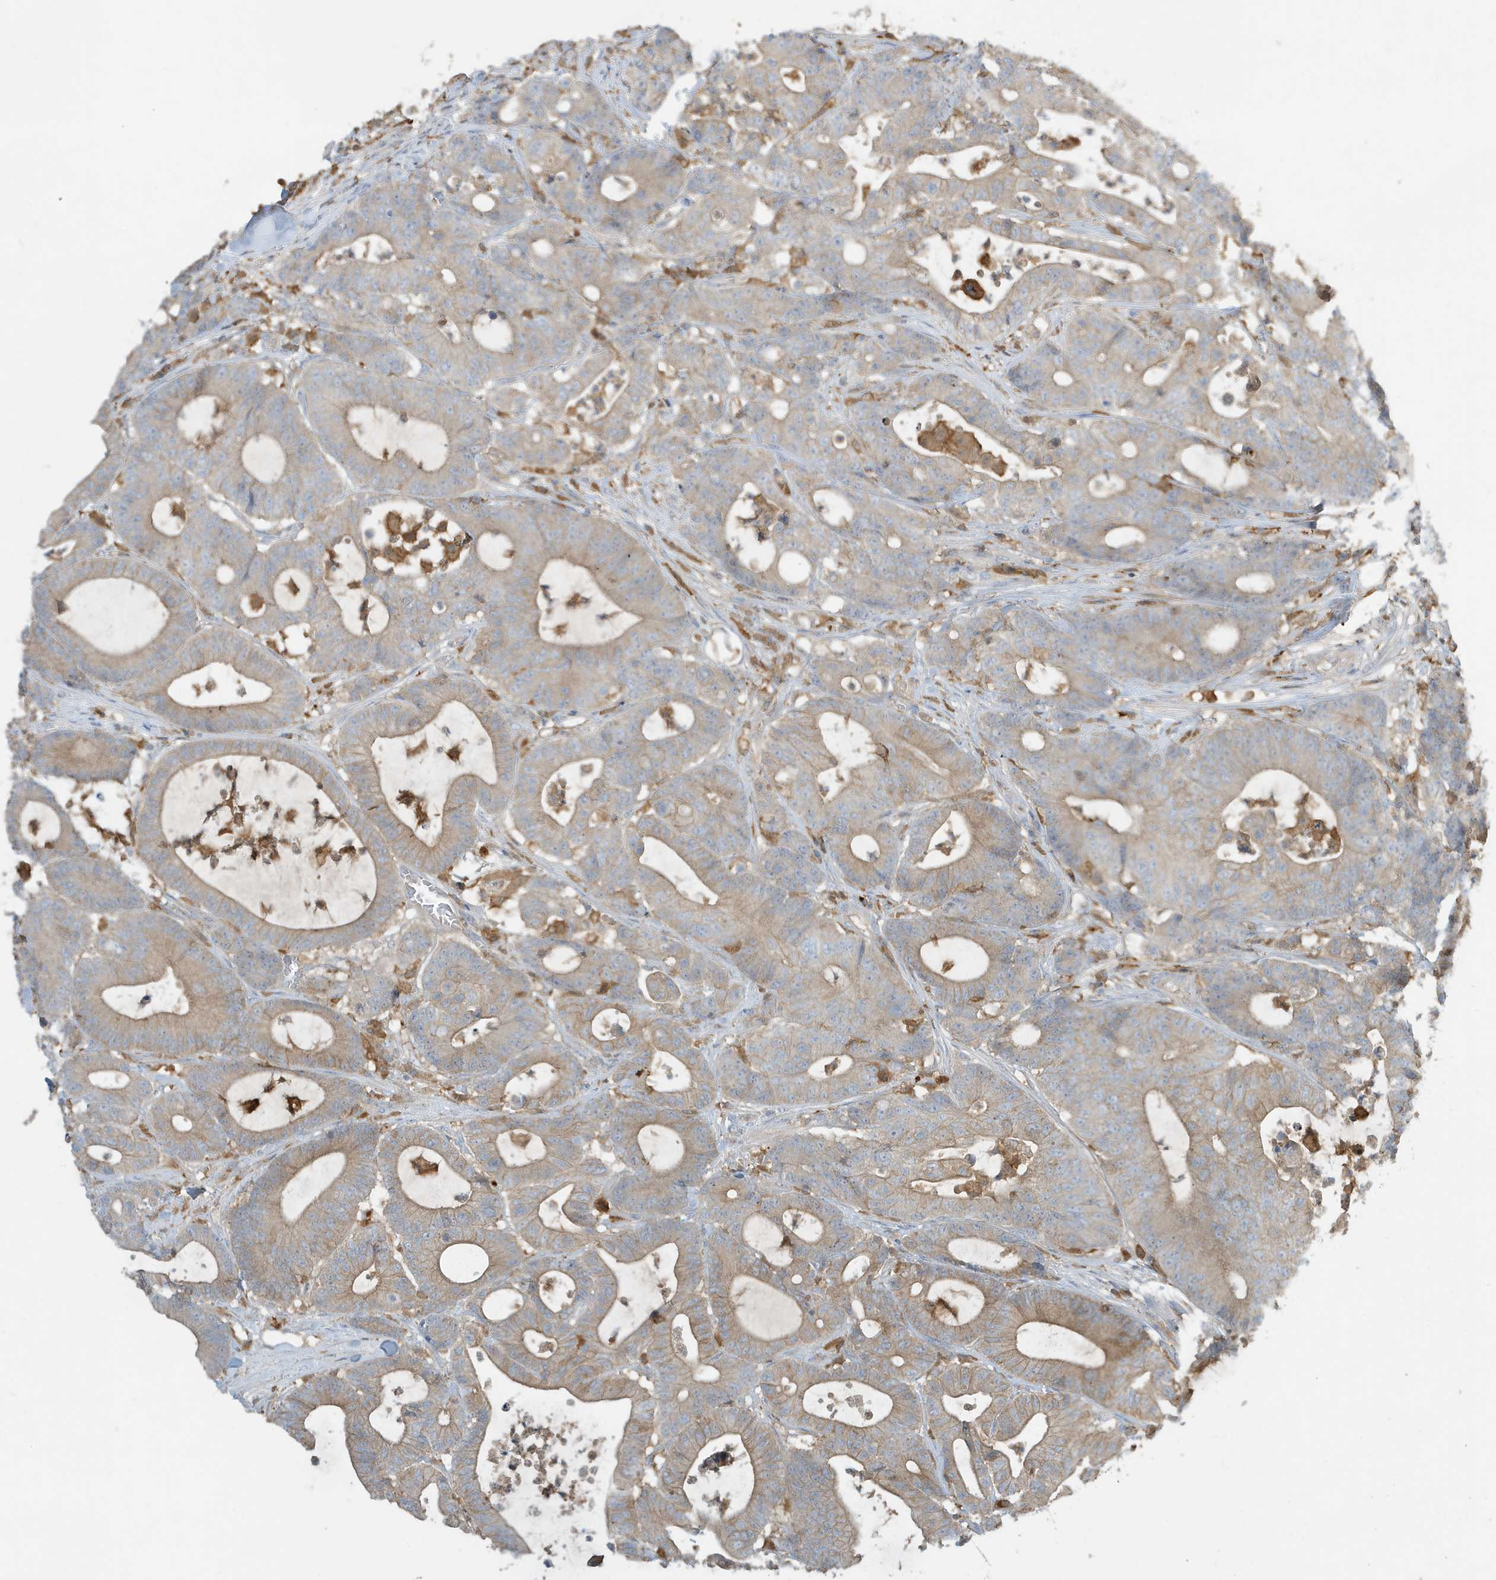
{"staining": {"intensity": "moderate", "quantity": "25%-75%", "location": "cytoplasmic/membranous"}, "tissue": "colorectal cancer", "cell_type": "Tumor cells", "image_type": "cancer", "snomed": [{"axis": "morphology", "description": "Adenocarcinoma, NOS"}, {"axis": "topography", "description": "Colon"}], "caption": "Immunohistochemical staining of human colorectal adenocarcinoma exhibits moderate cytoplasmic/membranous protein positivity in approximately 25%-75% of tumor cells.", "gene": "ABTB1", "patient": {"sex": "female", "age": 84}}